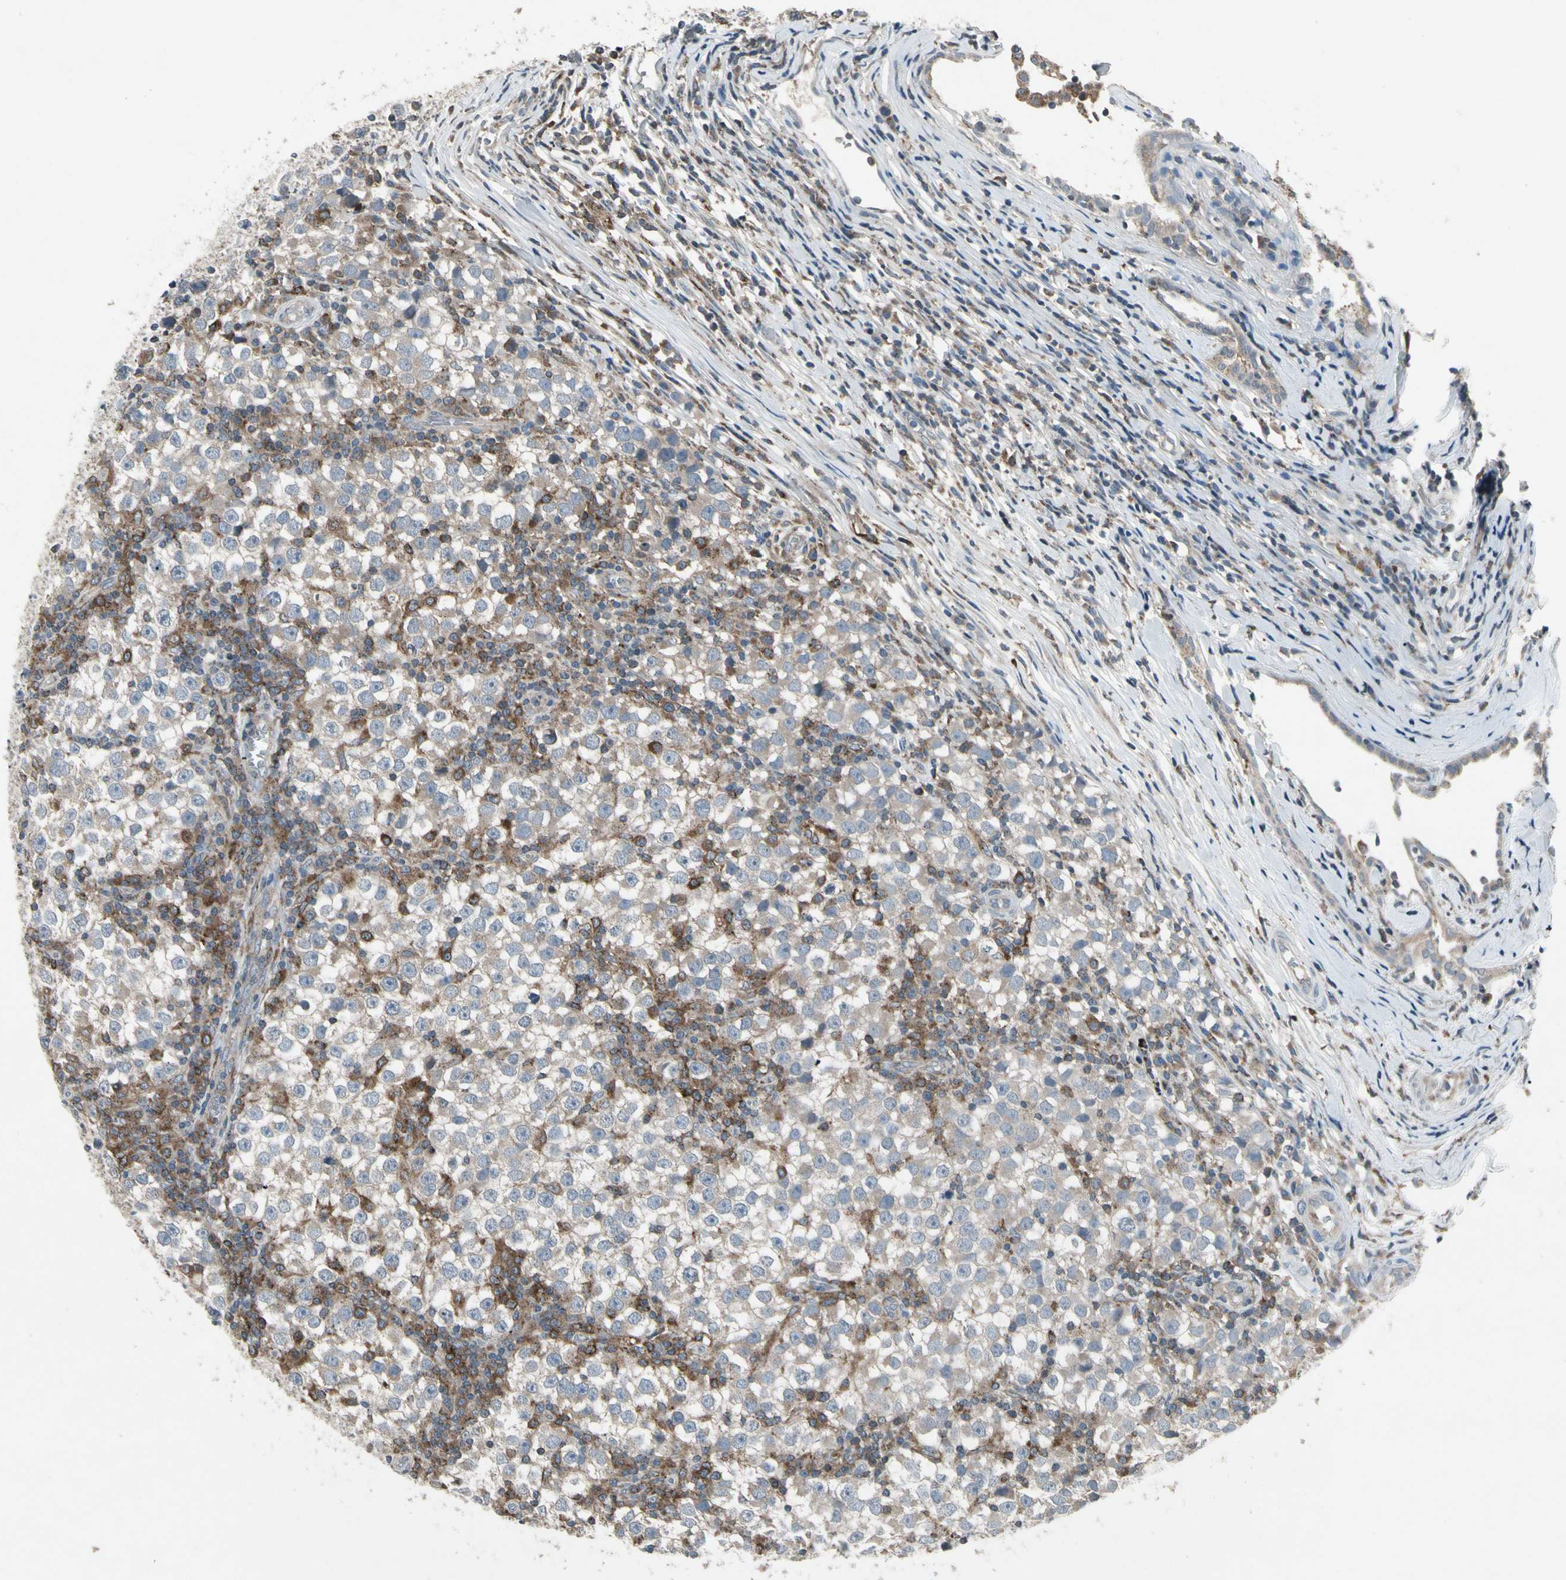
{"staining": {"intensity": "weak", "quantity": "25%-75%", "location": "cytoplasmic/membranous"}, "tissue": "testis cancer", "cell_type": "Tumor cells", "image_type": "cancer", "snomed": [{"axis": "morphology", "description": "Seminoma, NOS"}, {"axis": "topography", "description": "Testis"}], "caption": "About 25%-75% of tumor cells in testis cancer display weak cytoplasmic/membranous protein staining as visualized by brown immunohistochemical staining.", "gene": "NMI", "patient": {"sex": "male", "age": 65}}